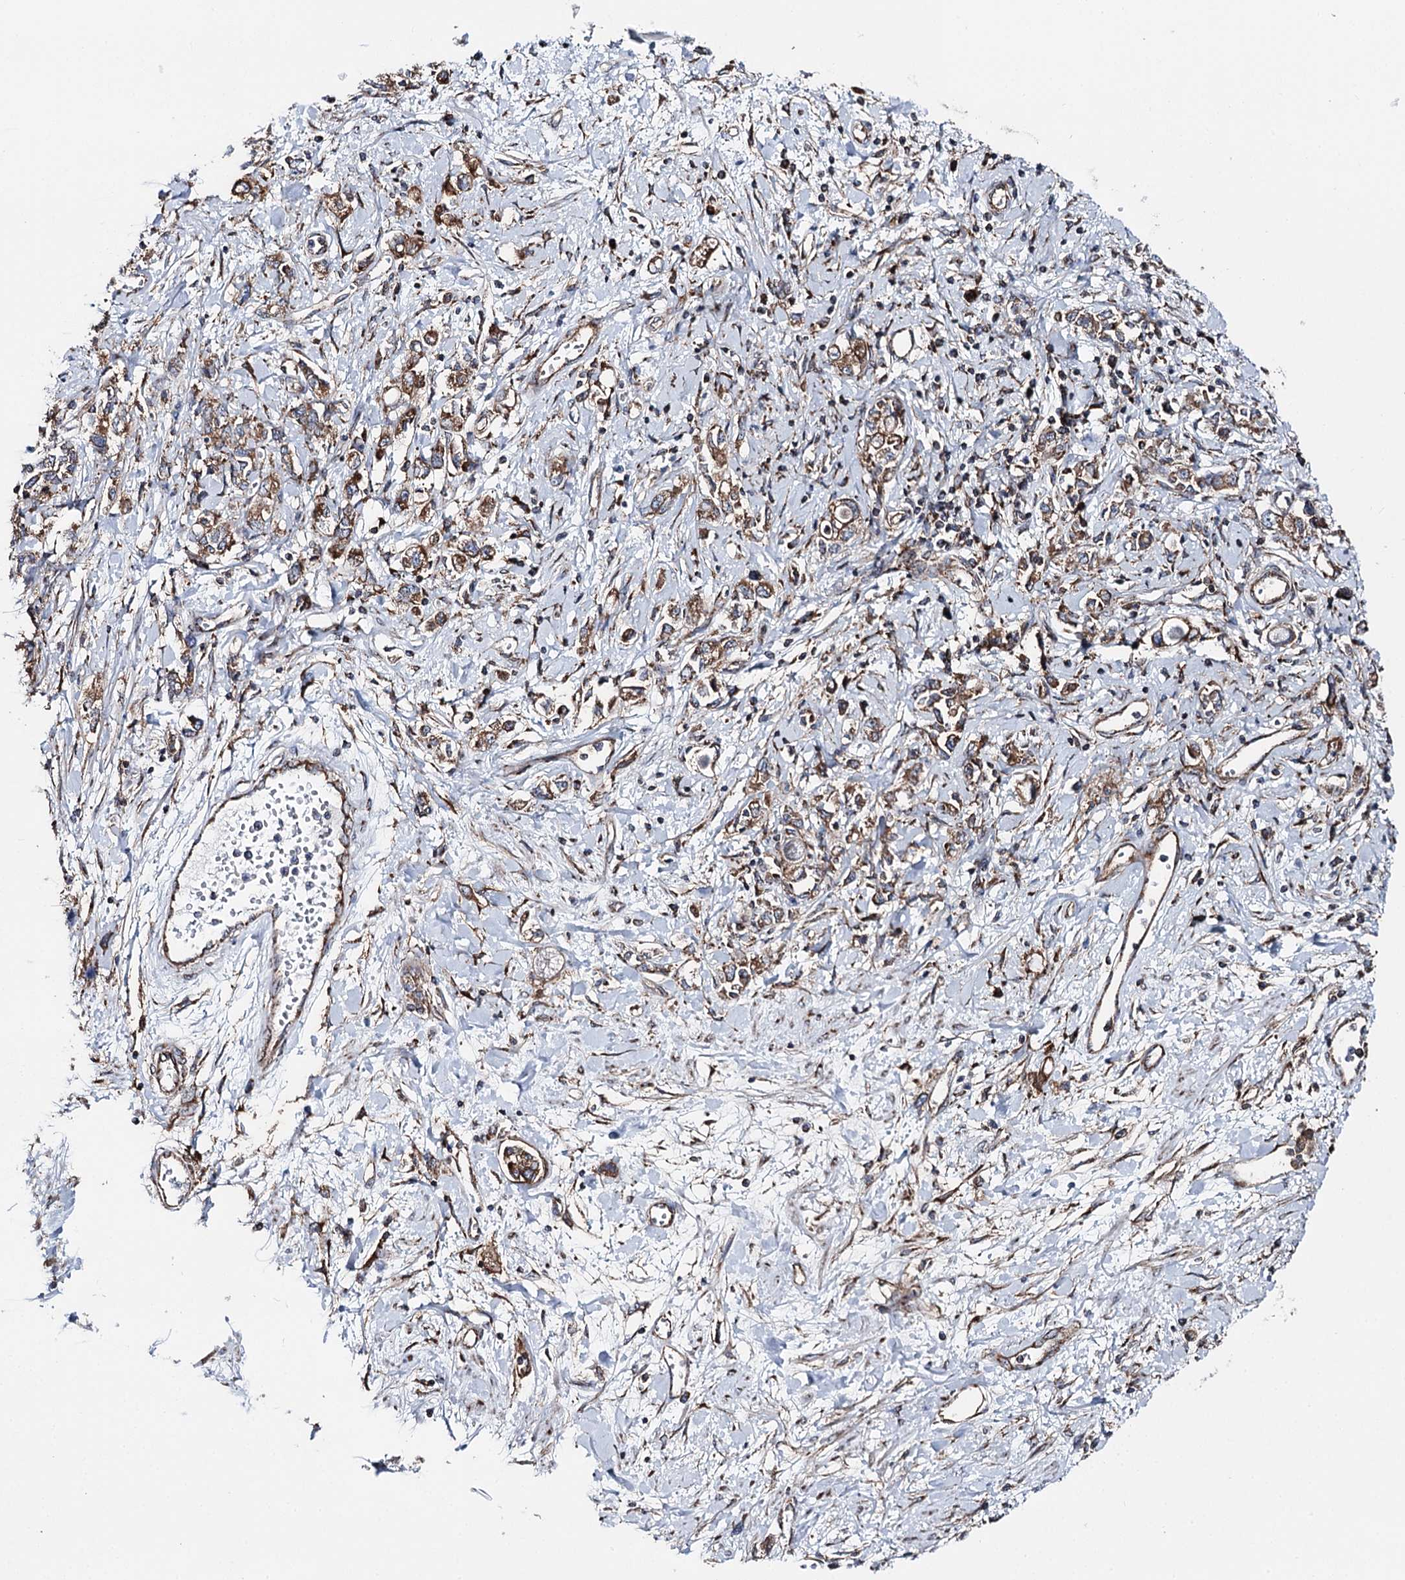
{"staining": {"intensity": "moderate", "quantity": ">75%", "location": "cytoplasmic/membranous"}, "tissue": "stomach cancer", "cell_type": "Tumor cells", "image_type": "cancer", "snomed": [{"axis": "morphology", "description": "Adenocarcinoma, NOS"}, {"axis": "topography", "description": "Stomach"}], "caption": "A micrograph of stomach cancer stained for a protein exhibits moderate cytoplasmic/membranous brown staining in tumor cells.", "gene": "MSANTD2", "patient": {"sex": "female", "age": 76}}